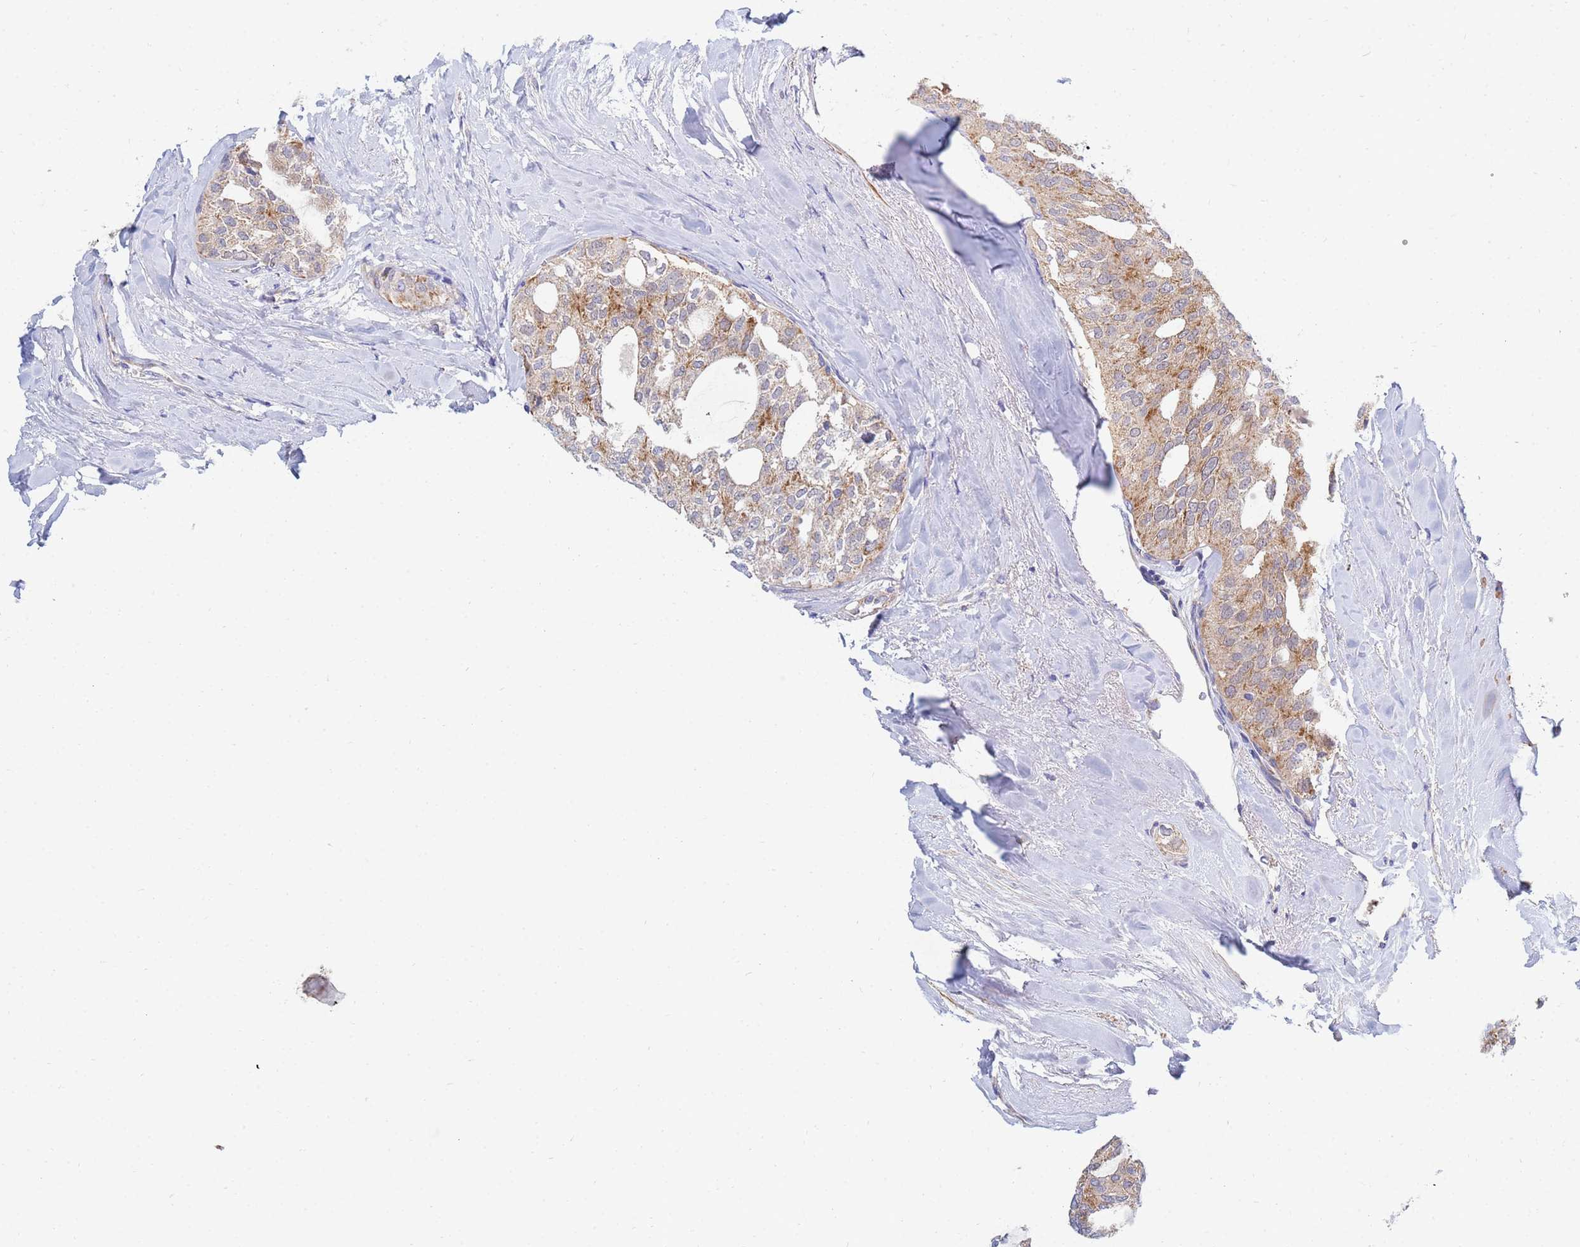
{"staining": {"intensity": "moderate", "quantity": ">75%", "location": "cytoplasmic/membranous"}, "tissue": "thyroid cancer", "cell_type": "Tumor cells", "image_type": "cancer", "snomed": [{"axis": "morphology", "description": "Follicular adenoma carcinoma, NOS"}, {"axis": "topography", "description": "Thyroid gland"}], "caption": "Protein analysis of thyroid follicular adenoma carcinoma tissue displays moderate cytoplasmic/membranous positivity in approximately >75% of tumor cells.", "gene": "SDR39U1", "patient": {"sex": "male", "age": 75}}